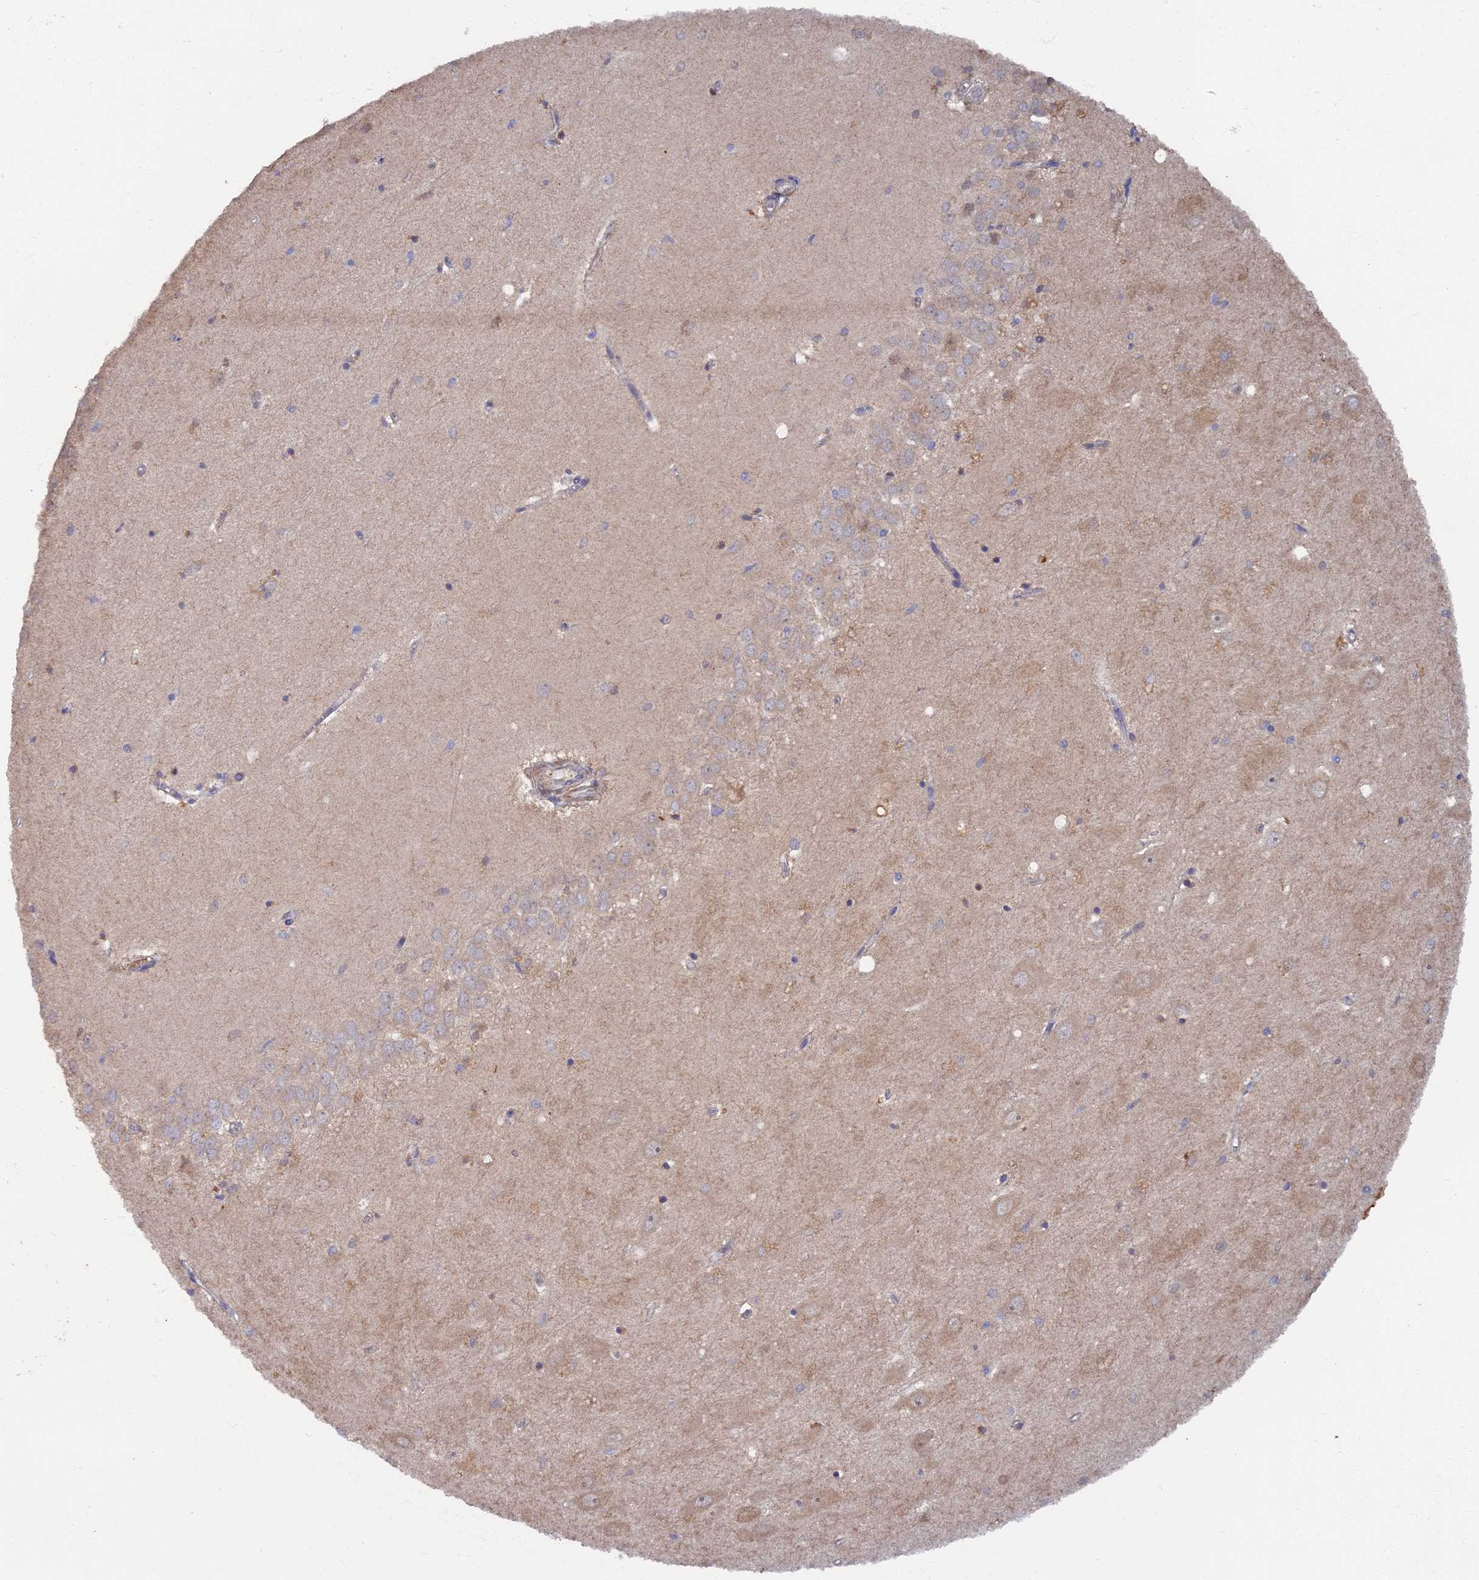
{"staining": {"intensity": "negative", "quantity": "none", "location": "none"}, "tissue": "hippocampus", "cell_type": "Glial cells", "image_type": "normal", "snomed": [{"axis": "morphology", "description": "Normal tissue, NOS"}, {"axis": "topography", "description": "Hippocampus"}], "caption": "Hippocampus stained for a protein using immunohistochemistry displays no positivity glial cells.", "gene": "RSPH3", "patient": {"sex": "female", "age": 64}}